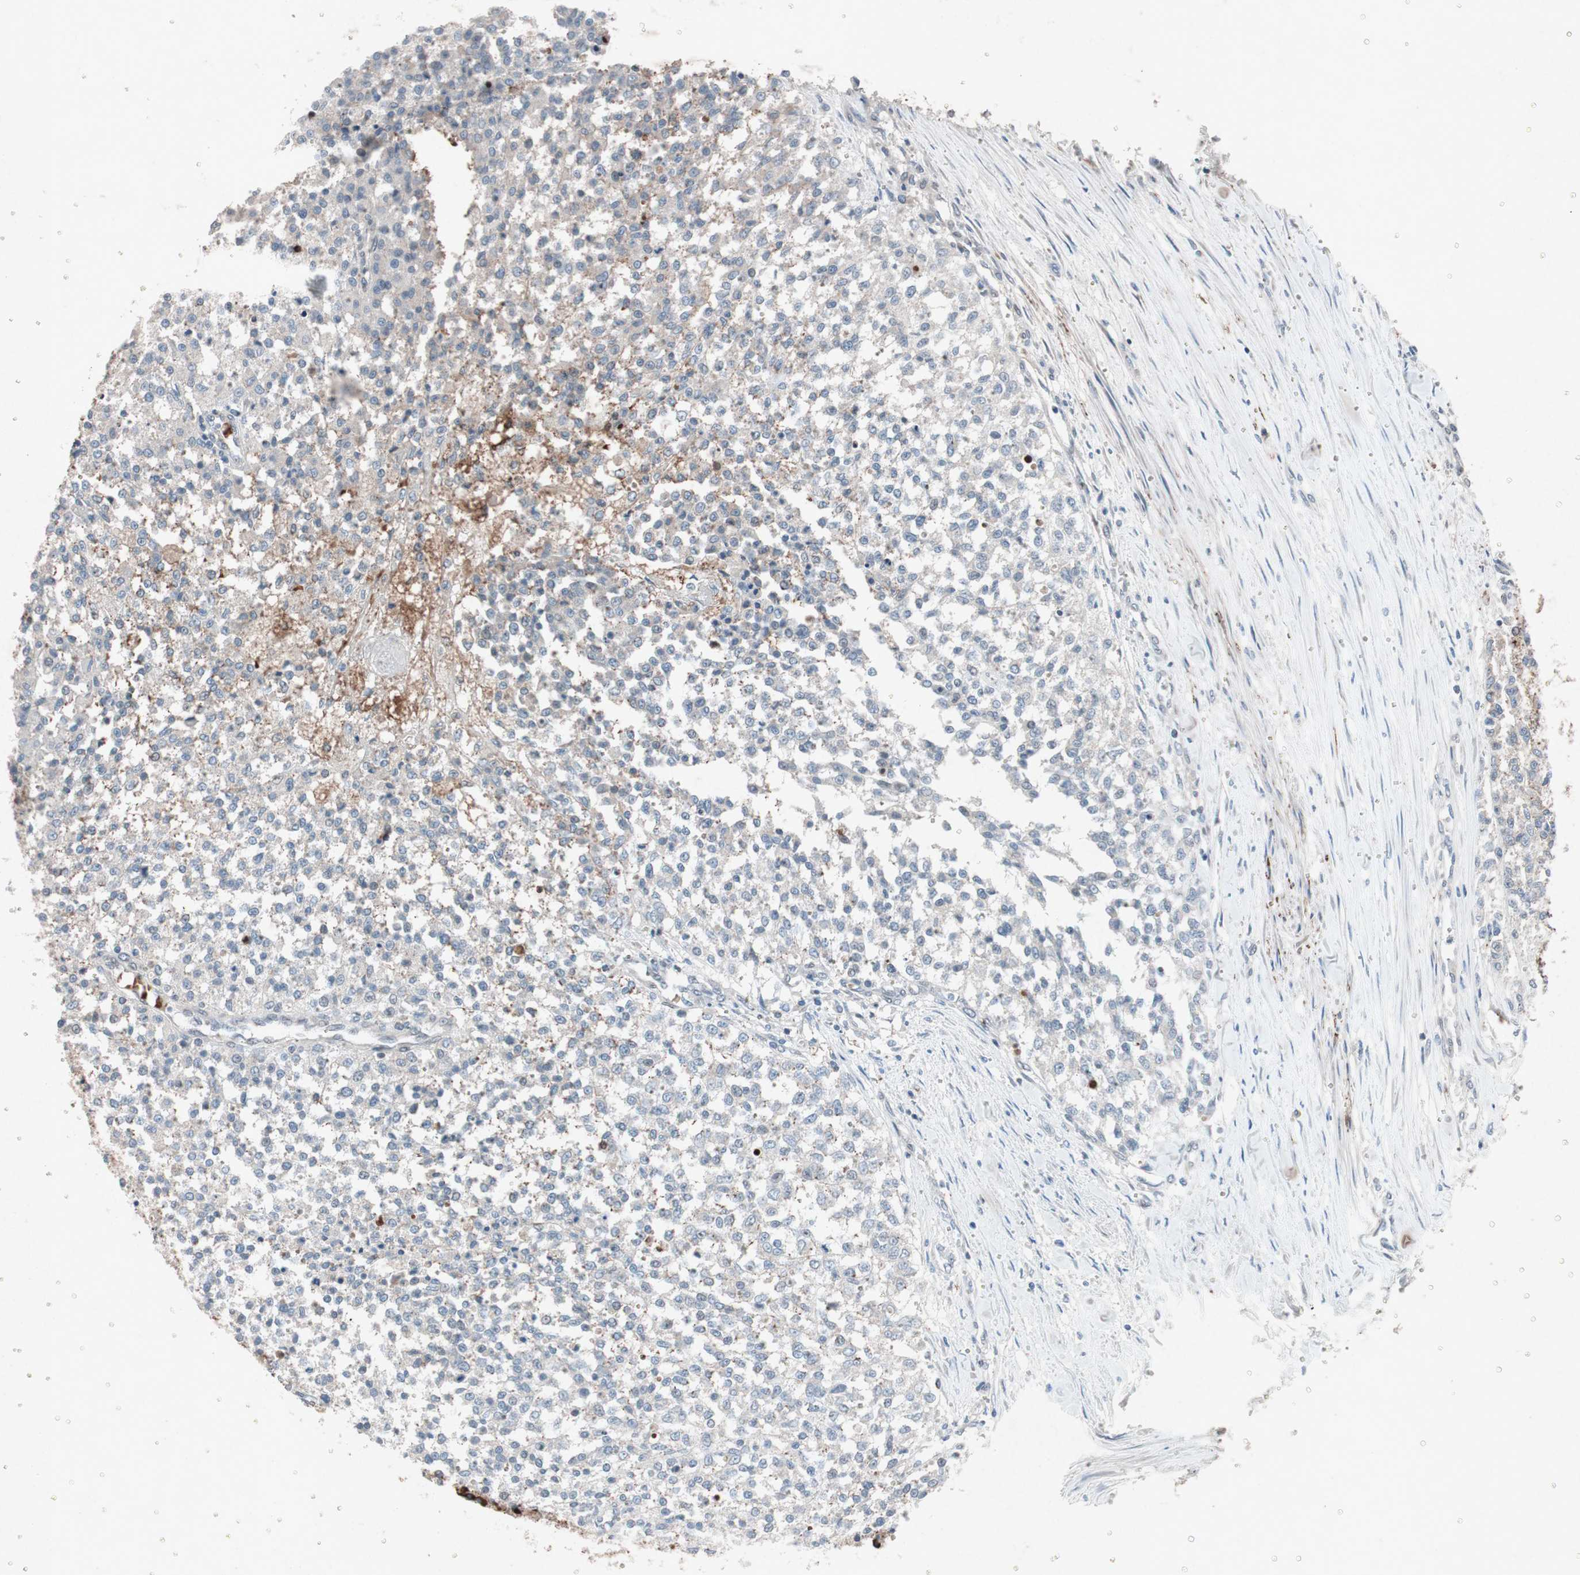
{"staining": {"intensity": "weak", "quantity": "<25%", "location": "cytoplasmic/membranous"}, "tissue": "testis cancer", "cell_type": "Tumor cells", "image_type": "cancer", "snomed": [{"axis": "morphology", "description": "Seminoma, NOS"}, {"axis": "topography", "description": "Testis"}], "caption": "Tumor cells are negative for protein expression in human testis seminoma.", "gene": "GRB7", "patient": {"sex": "male", "age": 59}}